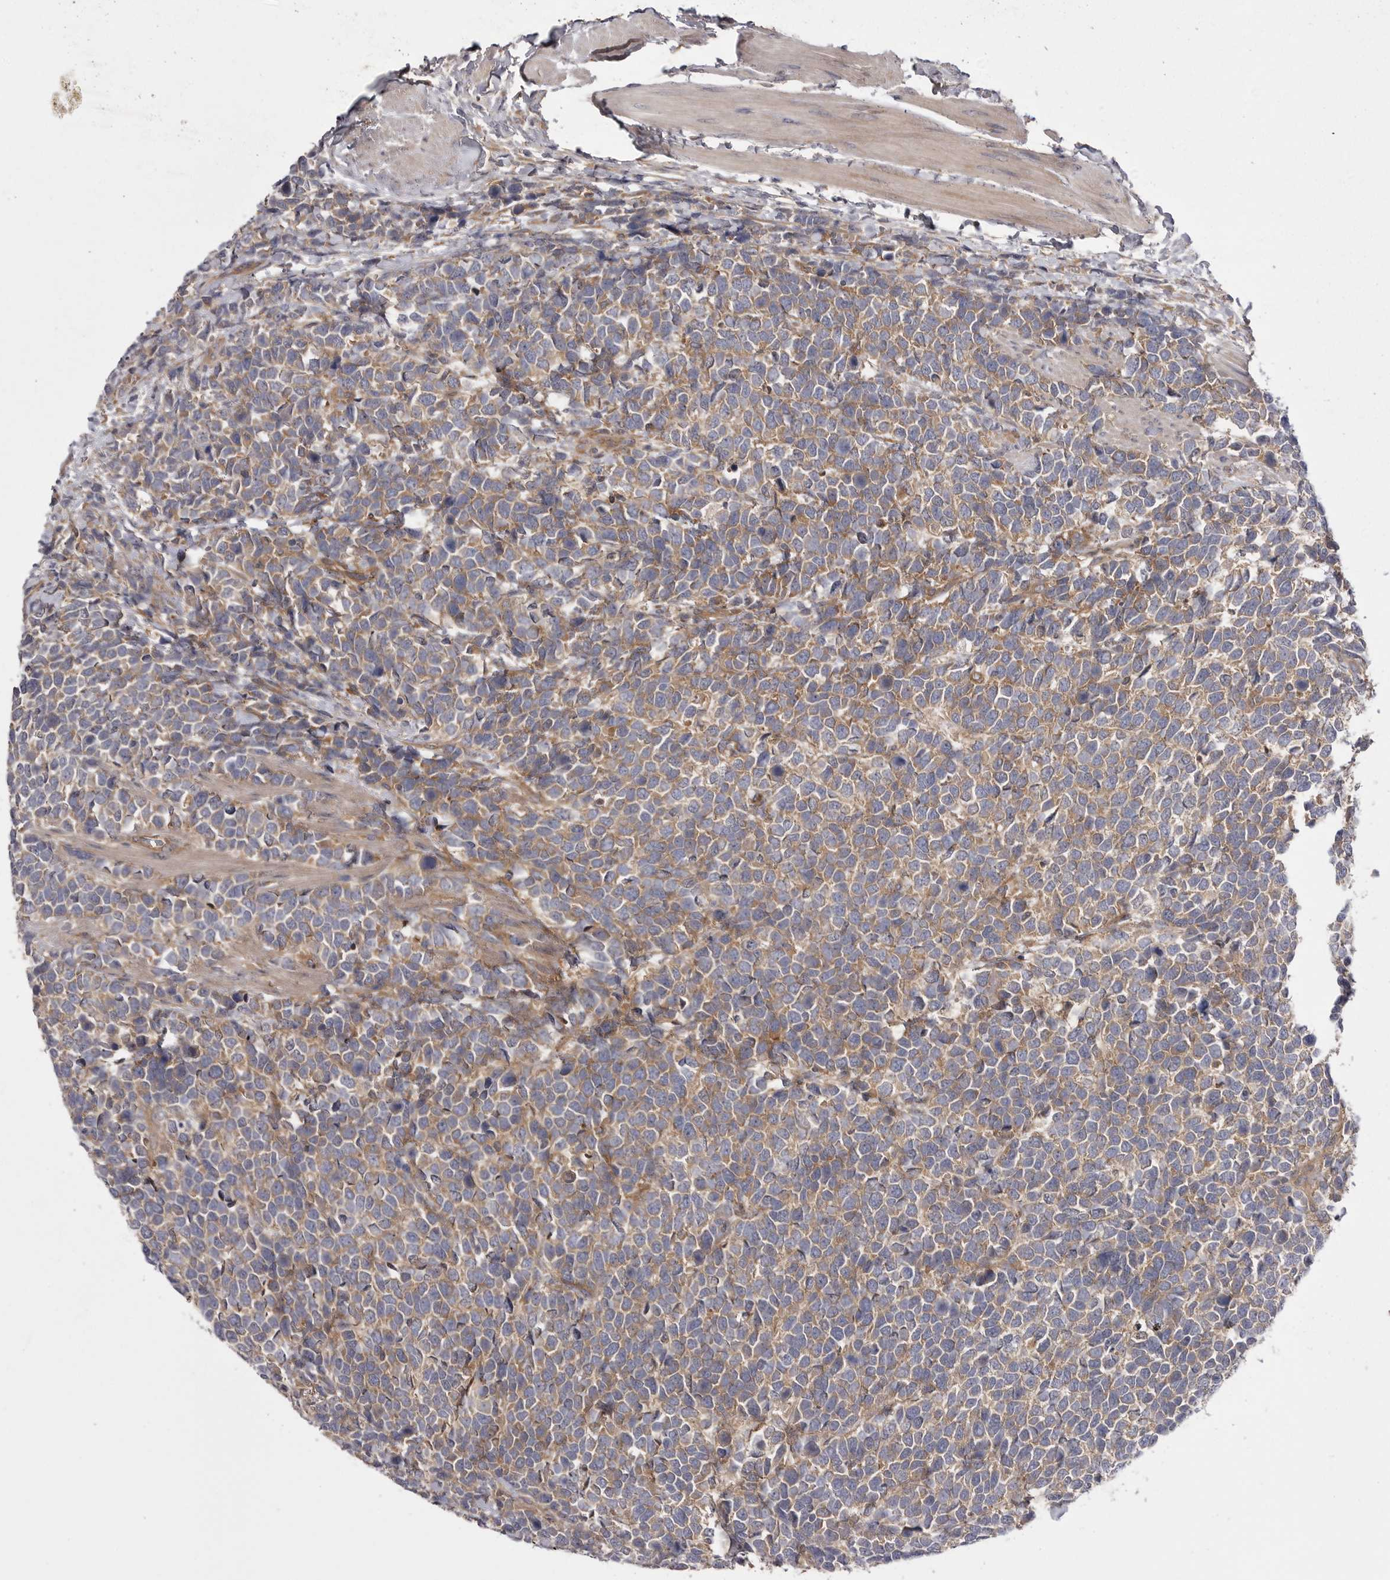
{"staining": {"intensity": "weak", "quantity": "25%-75%", "location": "cytoplasmic/membranous"}, "tissue": "urothelial cancer", "cell_type": "Tumor cells", "image_type": "cancer", "snomed": [{"axis": "morphology", "description": "Urothelial carcinoma, High grade"}, {"axis": "topography", "description": "Urinary bladder"}], "caption": "Weak cytoplasmic/membranous protein expression is seen in about 25%-75% of tumor cells in high-grade urothelial carcinoma.", "gene": "OSBPL9", "patient": {"sex": "female", "age": 82}}